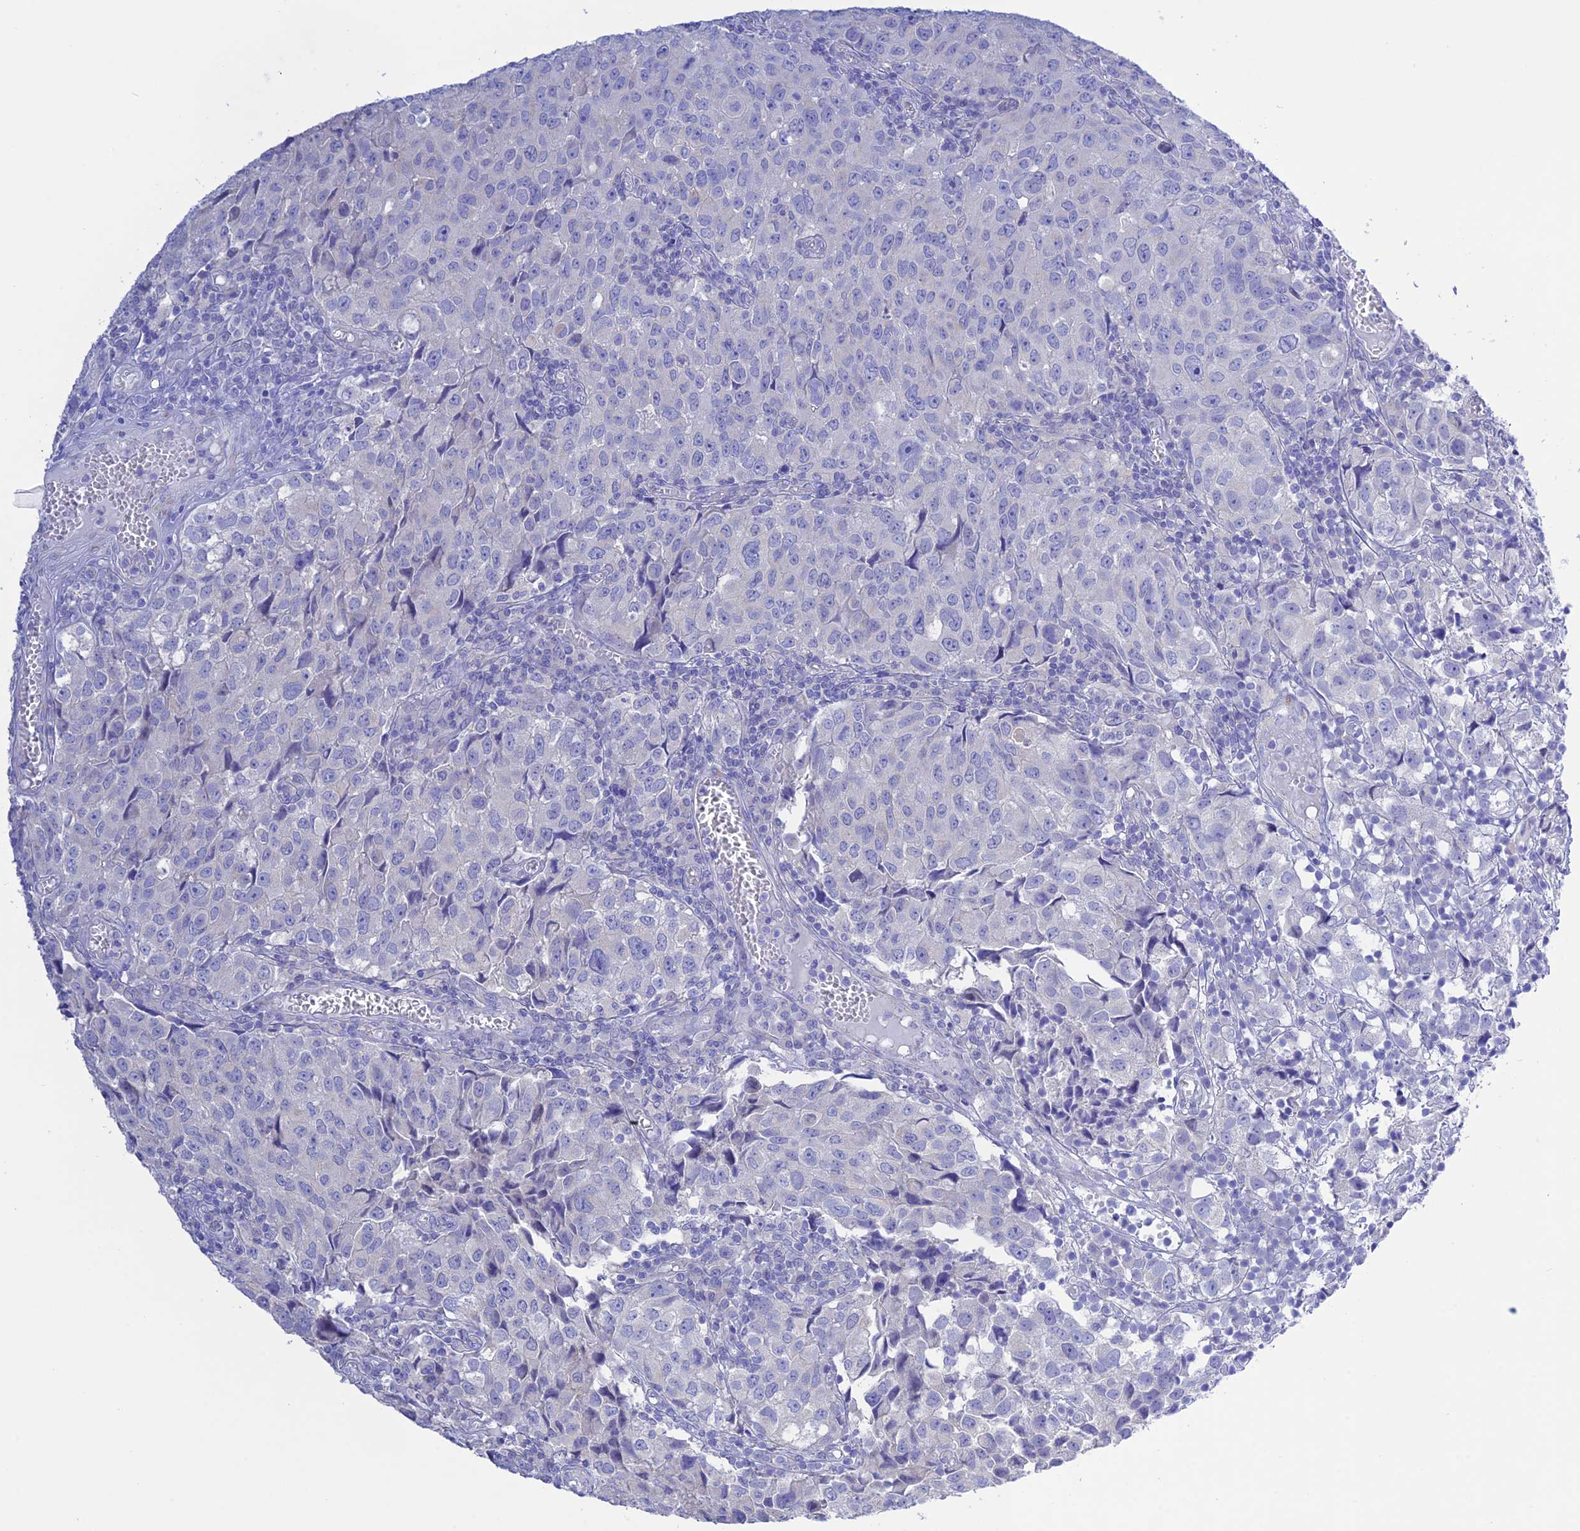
{"staining": {"intensity": "negative", "quantity": "none", "location": "none"}, "tissue": "urothelial cancer", "cell_type": "Tumor cells", "image_type": "cancer", "snomed": [{"axis": "morphology", "description": "Urothelial carcinoma, High grade"}, {"axis": "topography", "description": "Urinary bladder"}], "caption": "This image is of high-grade urothelial carcinoma stained with IHC to label a protein in brown with the nuclei are counter-stained blue. There is no staining in tumor cells.", "gene": "CHSY3", "patient": {"sex": "female", "age": 75}}